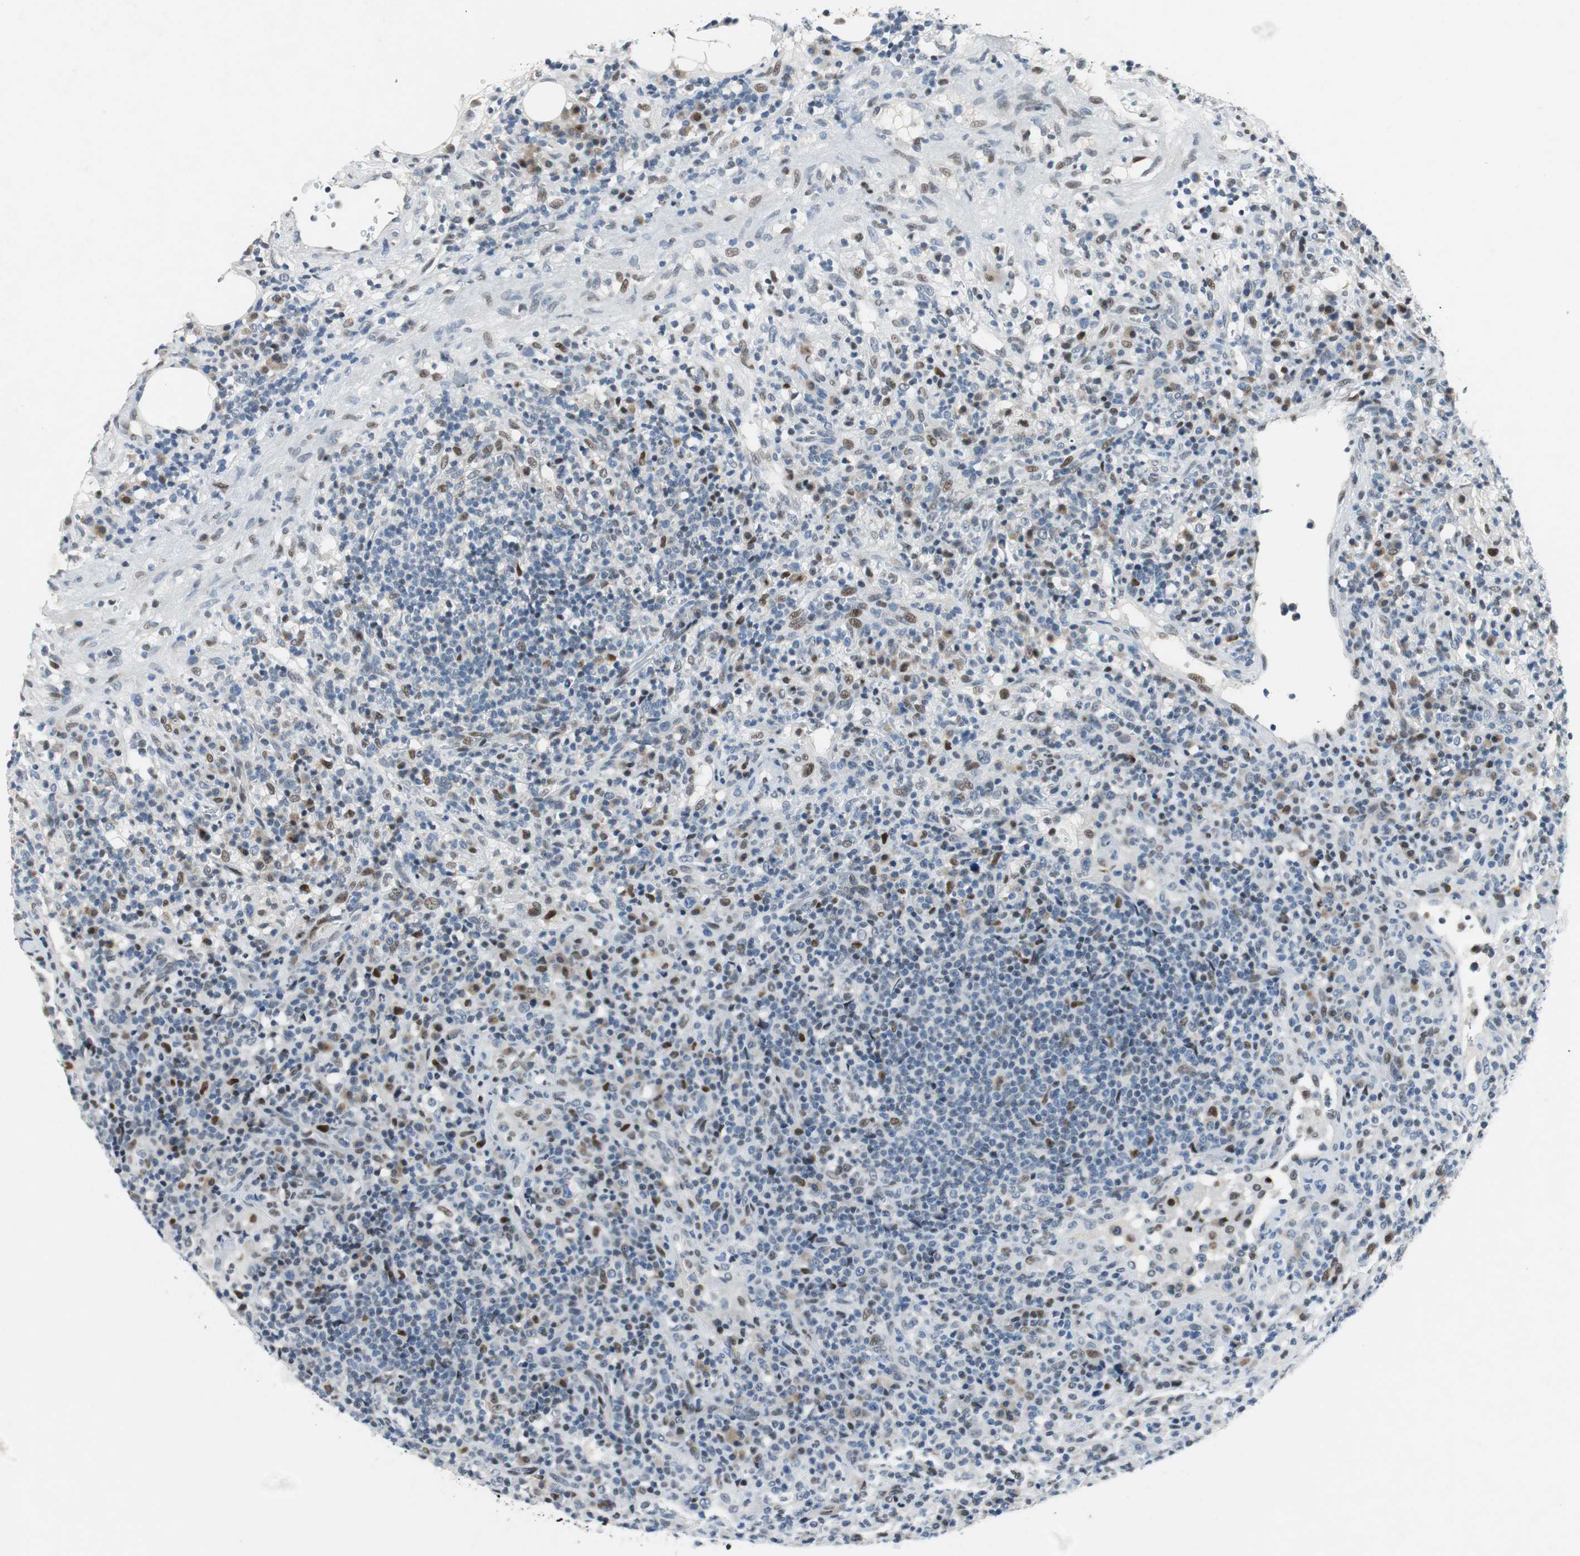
{"staining": {"intensity": "moderate", "quantity": "<25%", "location": "nuclear"}, "tissue": "lymphoma", "cell_type": "Tumor cells", "image_type": "cancer", "snomed": [{"axis": "morphology", "description": "Hodgkin's disease, NOS"}, {"axis": "topography", "description": "Lymph node"}], "caption": "There is low levels of moderate nuclear staining in tumor cells of Hodgkin's disease, as demonstrated by immunohistochemical staining (brown color).", "gene": "AJUBA", "patient": {"sex": "male", "age": 65}}